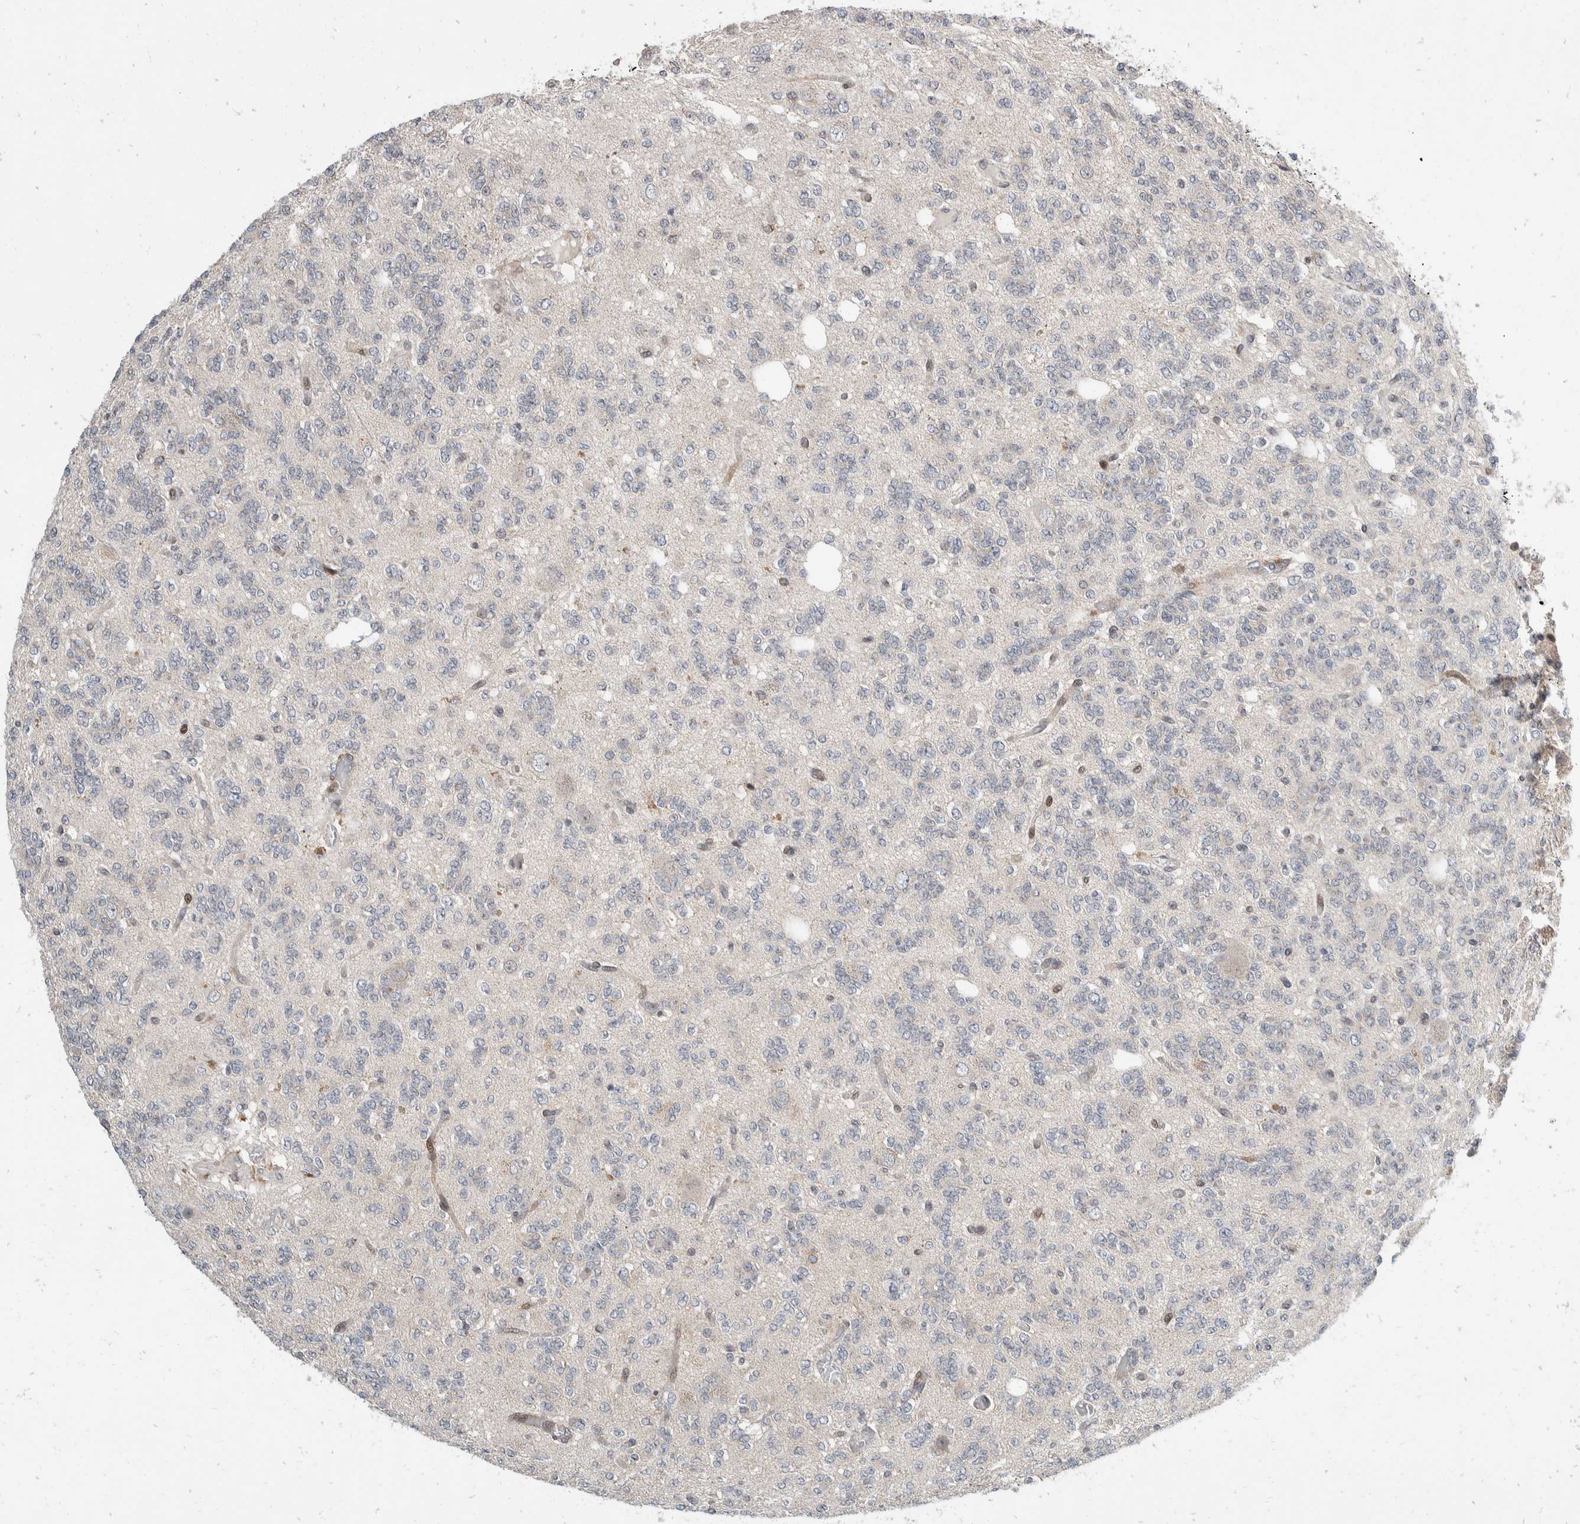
{"staining": {"intensity": "negative", "quantity": "none", "location": "none"}, "tissue": "glioma", "cell_type": "Tumor cells", "image_type": "cancer", "snomed": [{"axis": "morphology", "description": "Glioma, malignant, Low grade"}, {"axis": "topography", "description": "Brain"}], "caption": "This is a image of immunohistochemistry staining of glioma, which shows no staining in tumor cells. (Brightfield microscopy of DAB IHC at high magnification).", "gene": "ZNF703", "patient": {"sex": "male", "age": 38}}